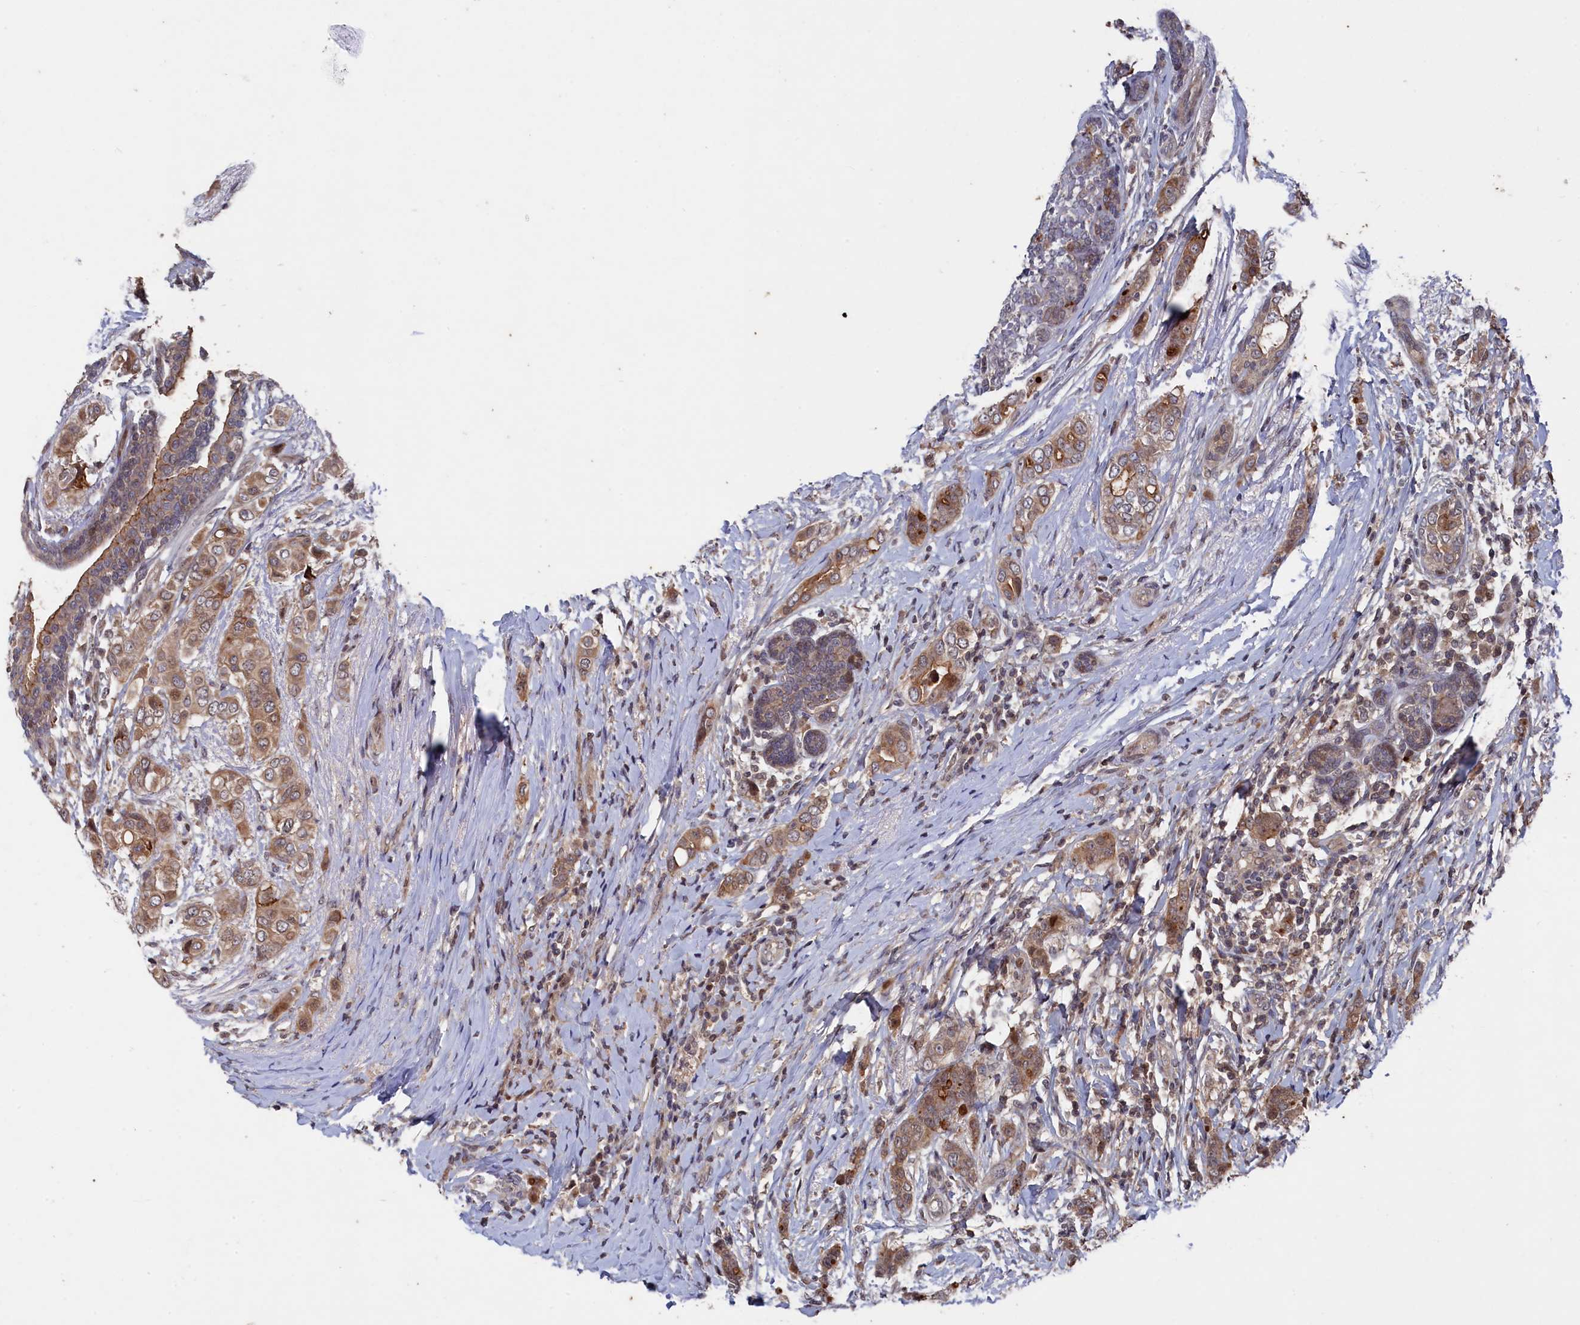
{"staining": {"intensity": "moderate", "quantity": ">75%", "location": "cytoplasmic/membranous"}, "tissue": "breast cancer", "cell_type": "Tumor cells", "image_type": "cancer", "snomed": [{"axis": "morphology", "description": "Lobular carcinoma"}, {"axis": "topography", "description": "Breast"}], "caption": "Immunohistochemistry of breast cancer (lobular carcinoma) reveals medium levels of moderate cytoplasmic/membranous expression in about >75% of tumor cells. (DAB (3,3'-diaminobenzidine) IHC, brown staining for protein, blue staining for nuclei).", "gene": "TMC5", "patient": {"sex": "female", "age": 51}}